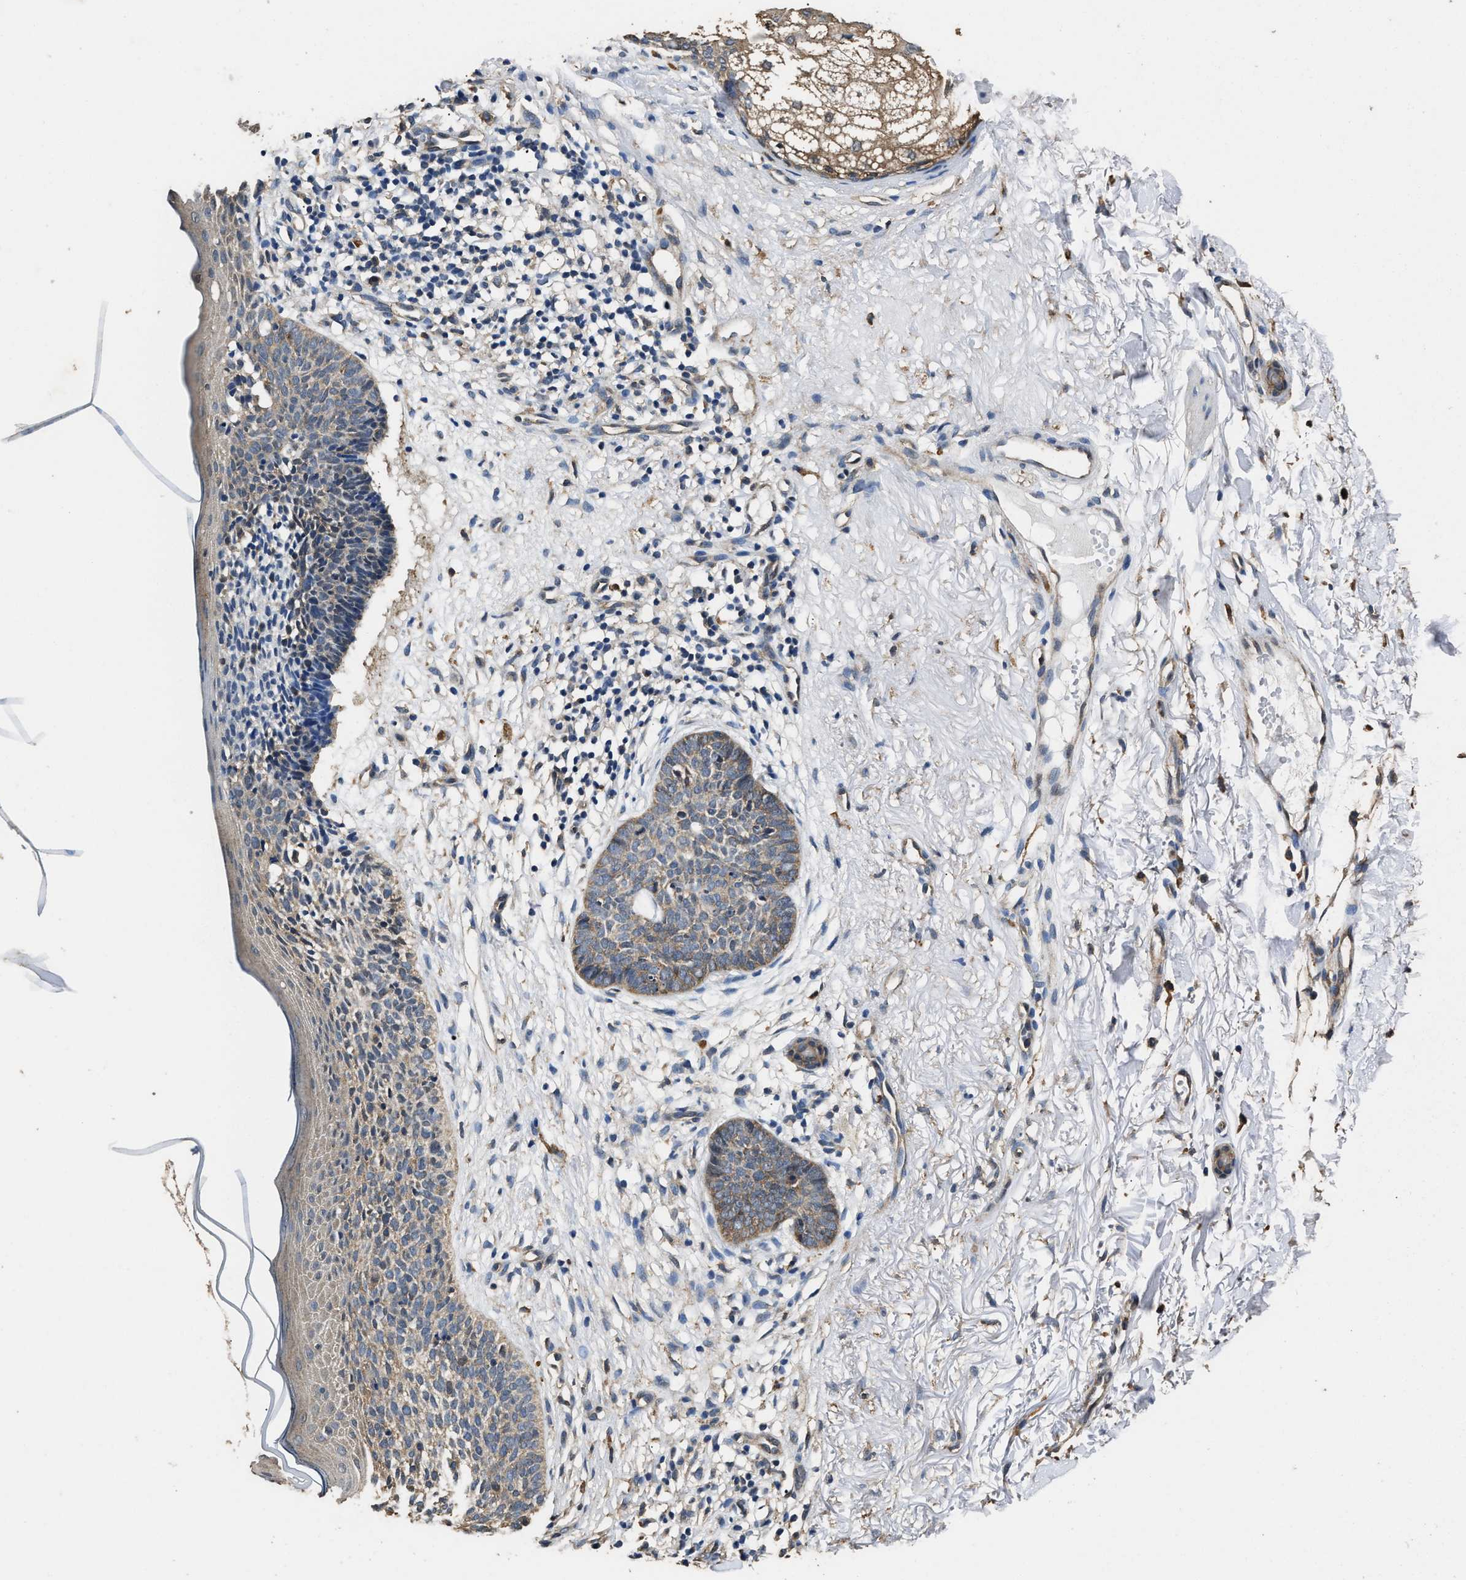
{"staining": {"intensity": "moderate", "quantity": ">75%", "location": "cytoplasmic/membranous"}, "tissue": "skin cancer", "cell_type": "Tumor cells", "image_type": "cancer", "snomed": [{"axis": "morphology", "description": "Basal cell carcinoma"}, {"axis": "topography", "description": "Skin"}], "caption": "Brown immunohistochemical staining in human basal cell carcinoma (skin) demonstrates moderate cytoplasmic/membranous expression in about >75% of tumor cells. The protein of interest is stained brown, and the nuclei are stained in blue (DAB IHC with brightfield microscopy, high magnification).", "gene": "YWHAE", "patient": {"sex": "female", "age": 70}}